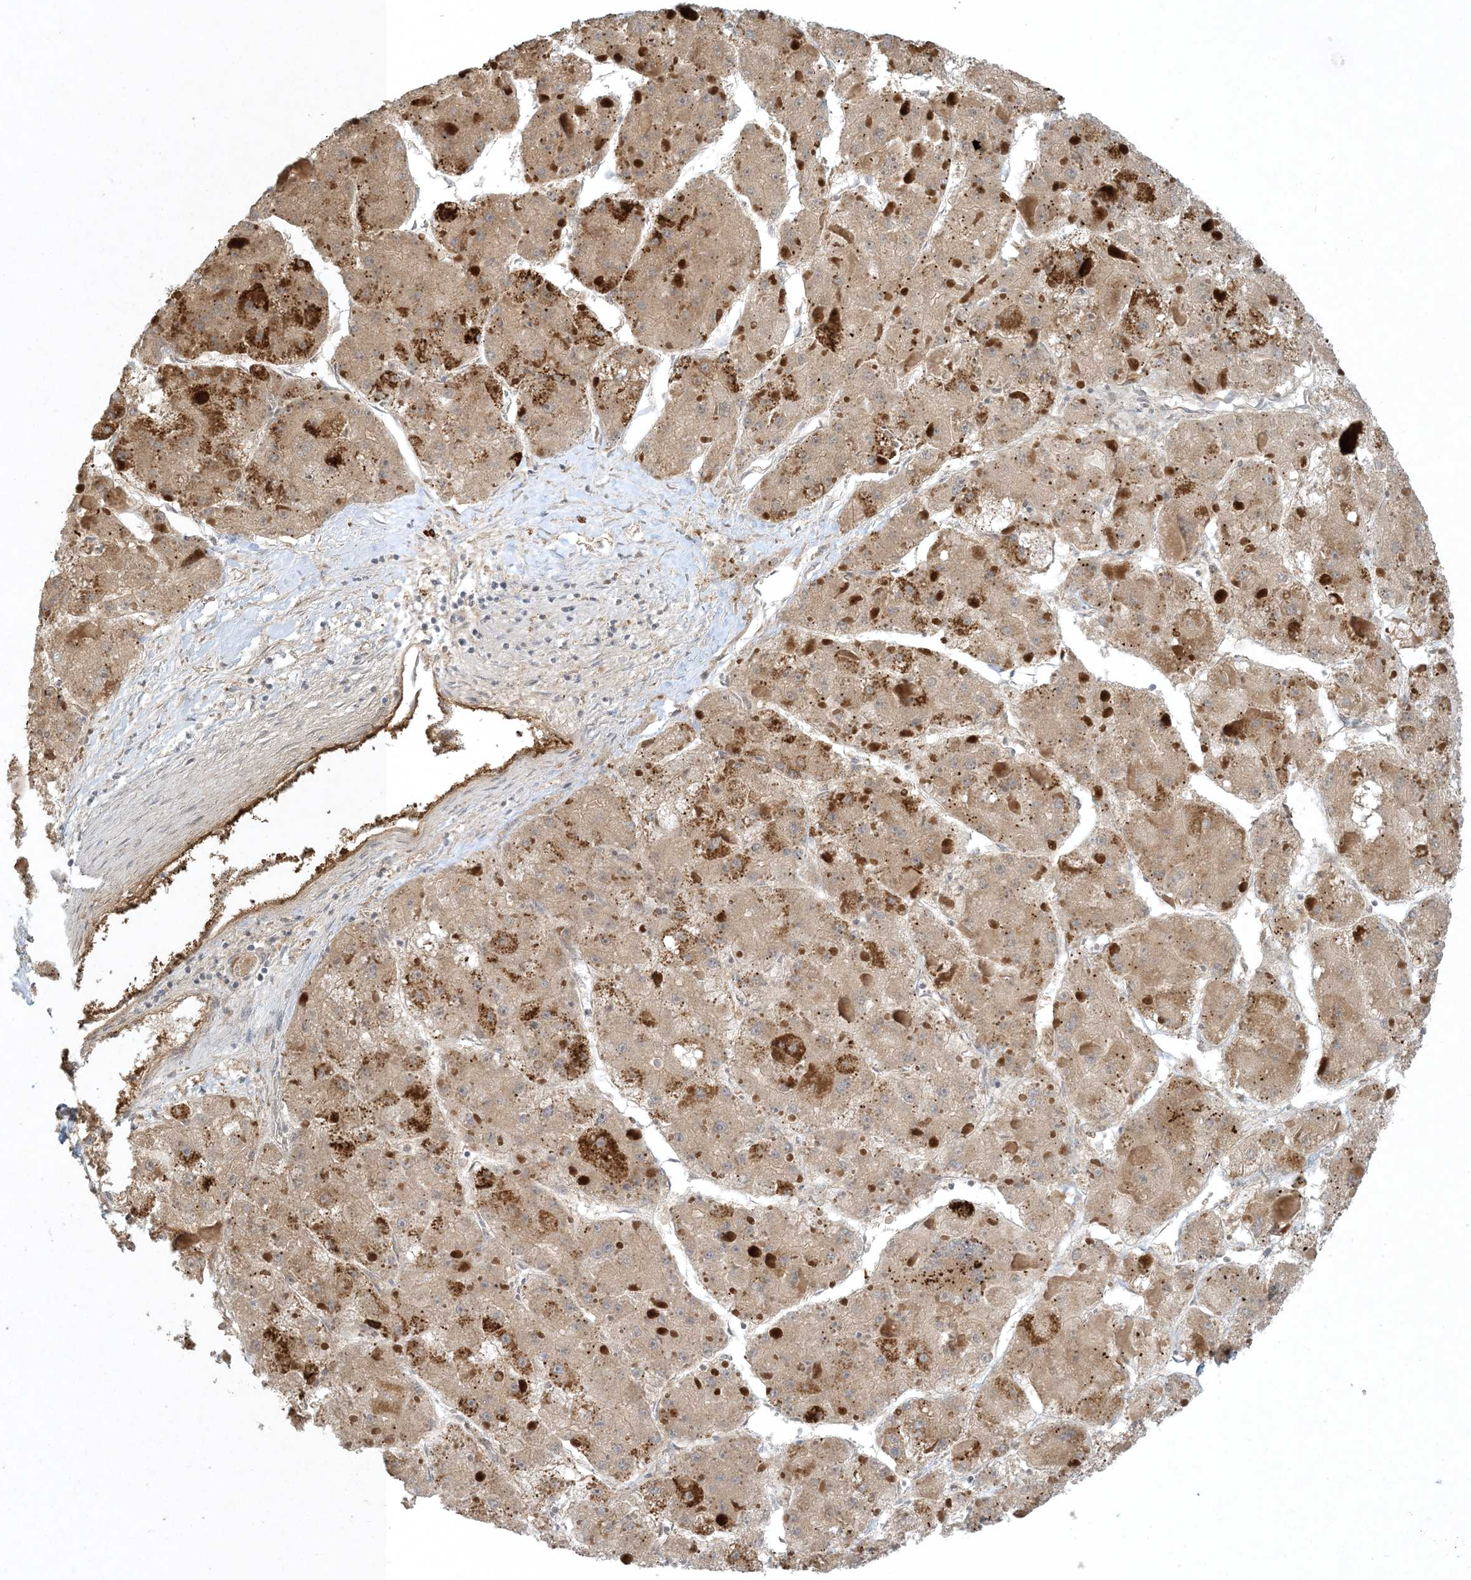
{"staining": {"intensity": "weak", "quantity": ">75%", "location": "cytoplasmic/membranous"}, "tissue": "liver cancer", "cell_type": "Tumor cells", "image_type": "cancer", "snomed": [{"axis": "morphology", "description": "Carcinoma, Hepatocellular, NOS"}, {"axis": "topography", "description": "Liver"}], "caption": "Immunohistochemical staining of liver cancer exhibits low levels of weak cytoplasmic/membranous expression in about >75% of tumor cells.", "gene": "CTDNEP1", "patient": {"sex": "female", "age": 73}}